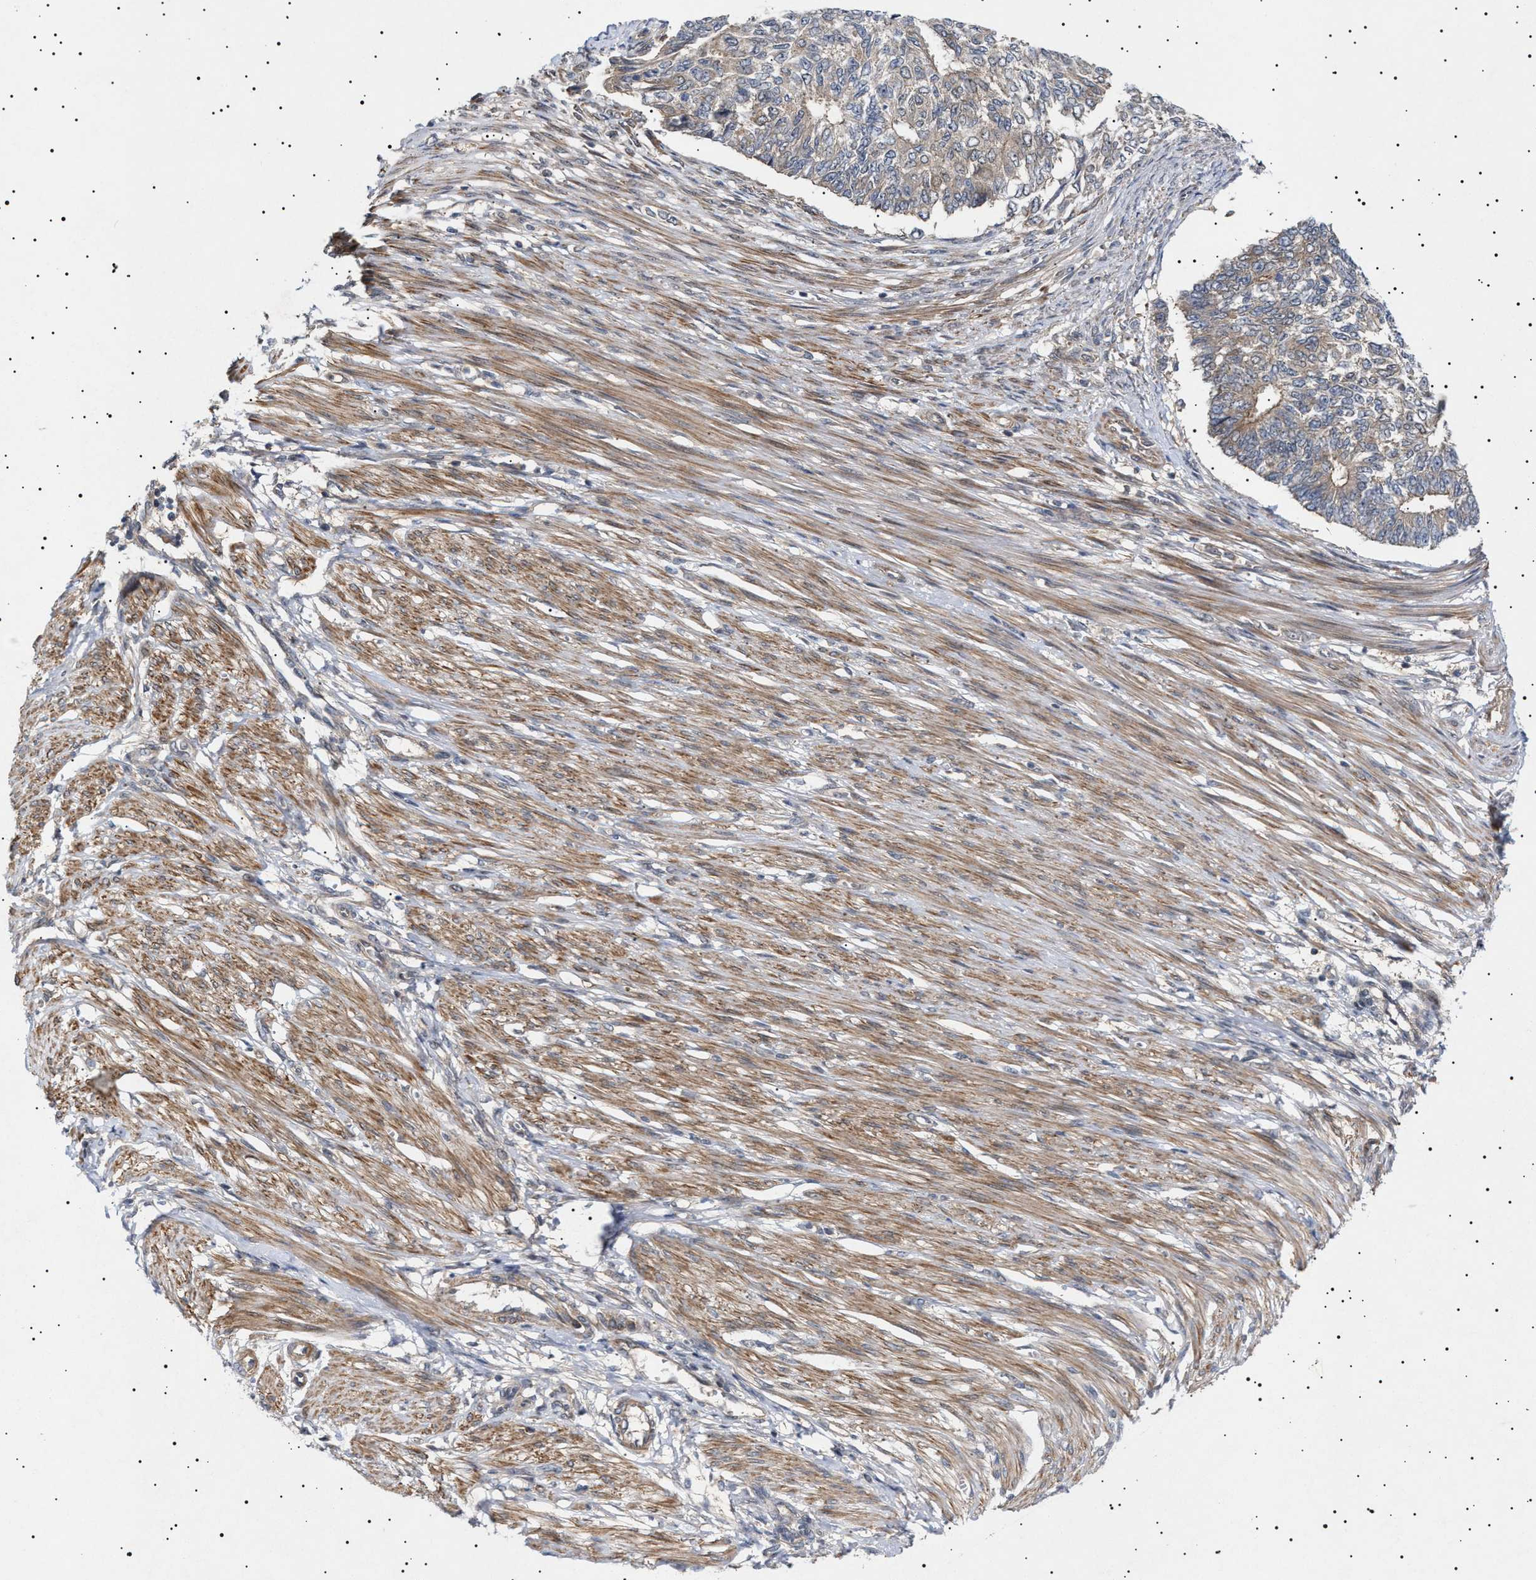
{"staining": {"intensity": "weak", "quantity": "<25%", "location": "cytoplasmic/membranous"}, "tissue": "endometrial cancer", "cell_type": "Tumor cells", "image_type": "cancer", "snomed": [{"axis": "morphology", "description": "Adenocarcinoma, NOS"}, {"axis": "topography", "description": "Endometrium"}], "caption": "Tumor cells are negative for protein expression in human endometrial cancer.", "gene": "NPLOC4", "patient": {"sex": "female", "age": 32}}